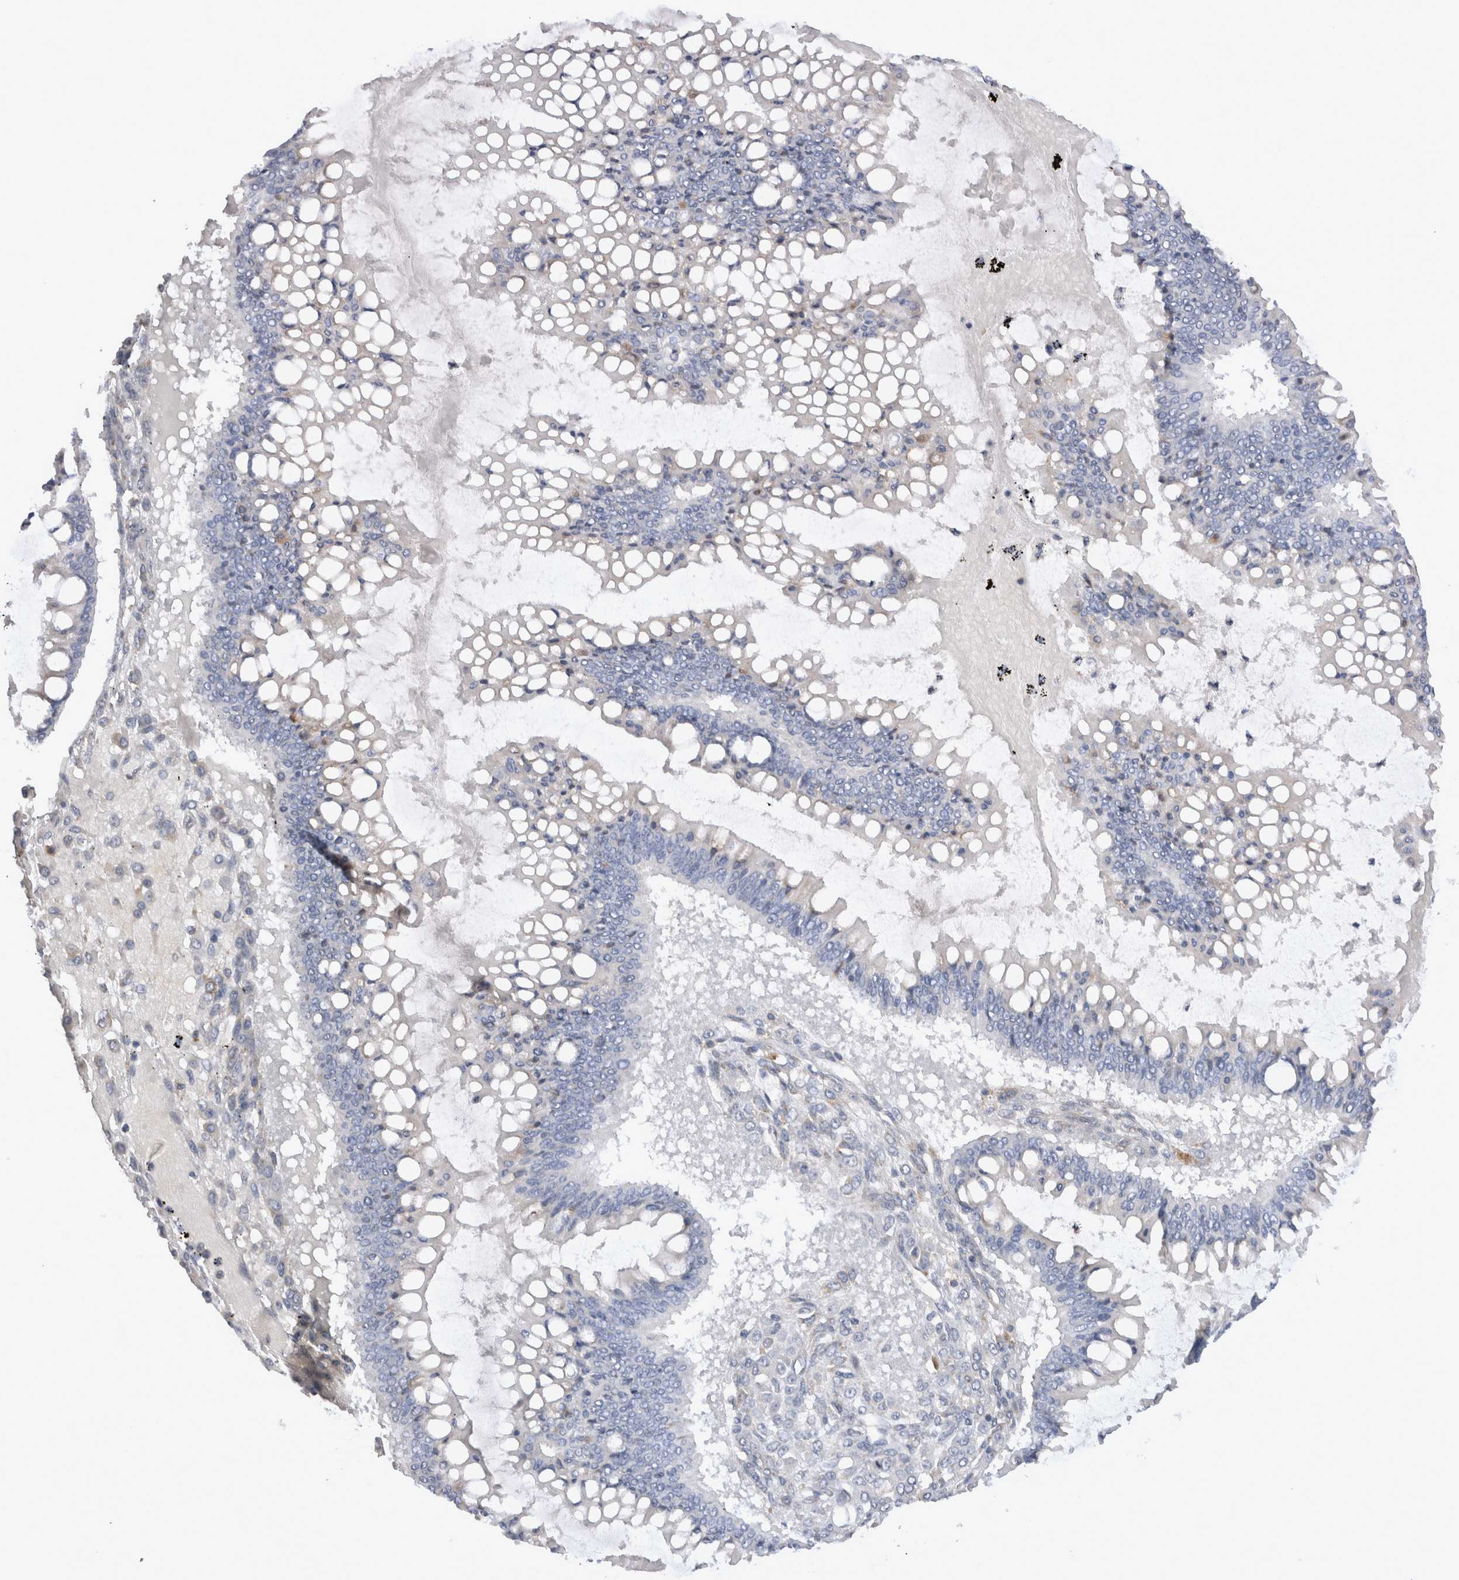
{"staining": {"intensity": "negative", "quantity": "none", "location": "none"}, "tissue": "ovarian cancer", "cell_type": "Tumor cells", "image_type": "cancer", "snomed": [{"axis": "morphology", "description": "Cystadenocarcinoma, mucinous, NOS"}, {"axis": "topography", "description": "Ovary"}], "caption": "A micrograph of ovarian cancer stained for a protein displays no brown staining in tumor cells.", "gene": "VCPIP1", "patient": {"sex": "female", "age": 73}}